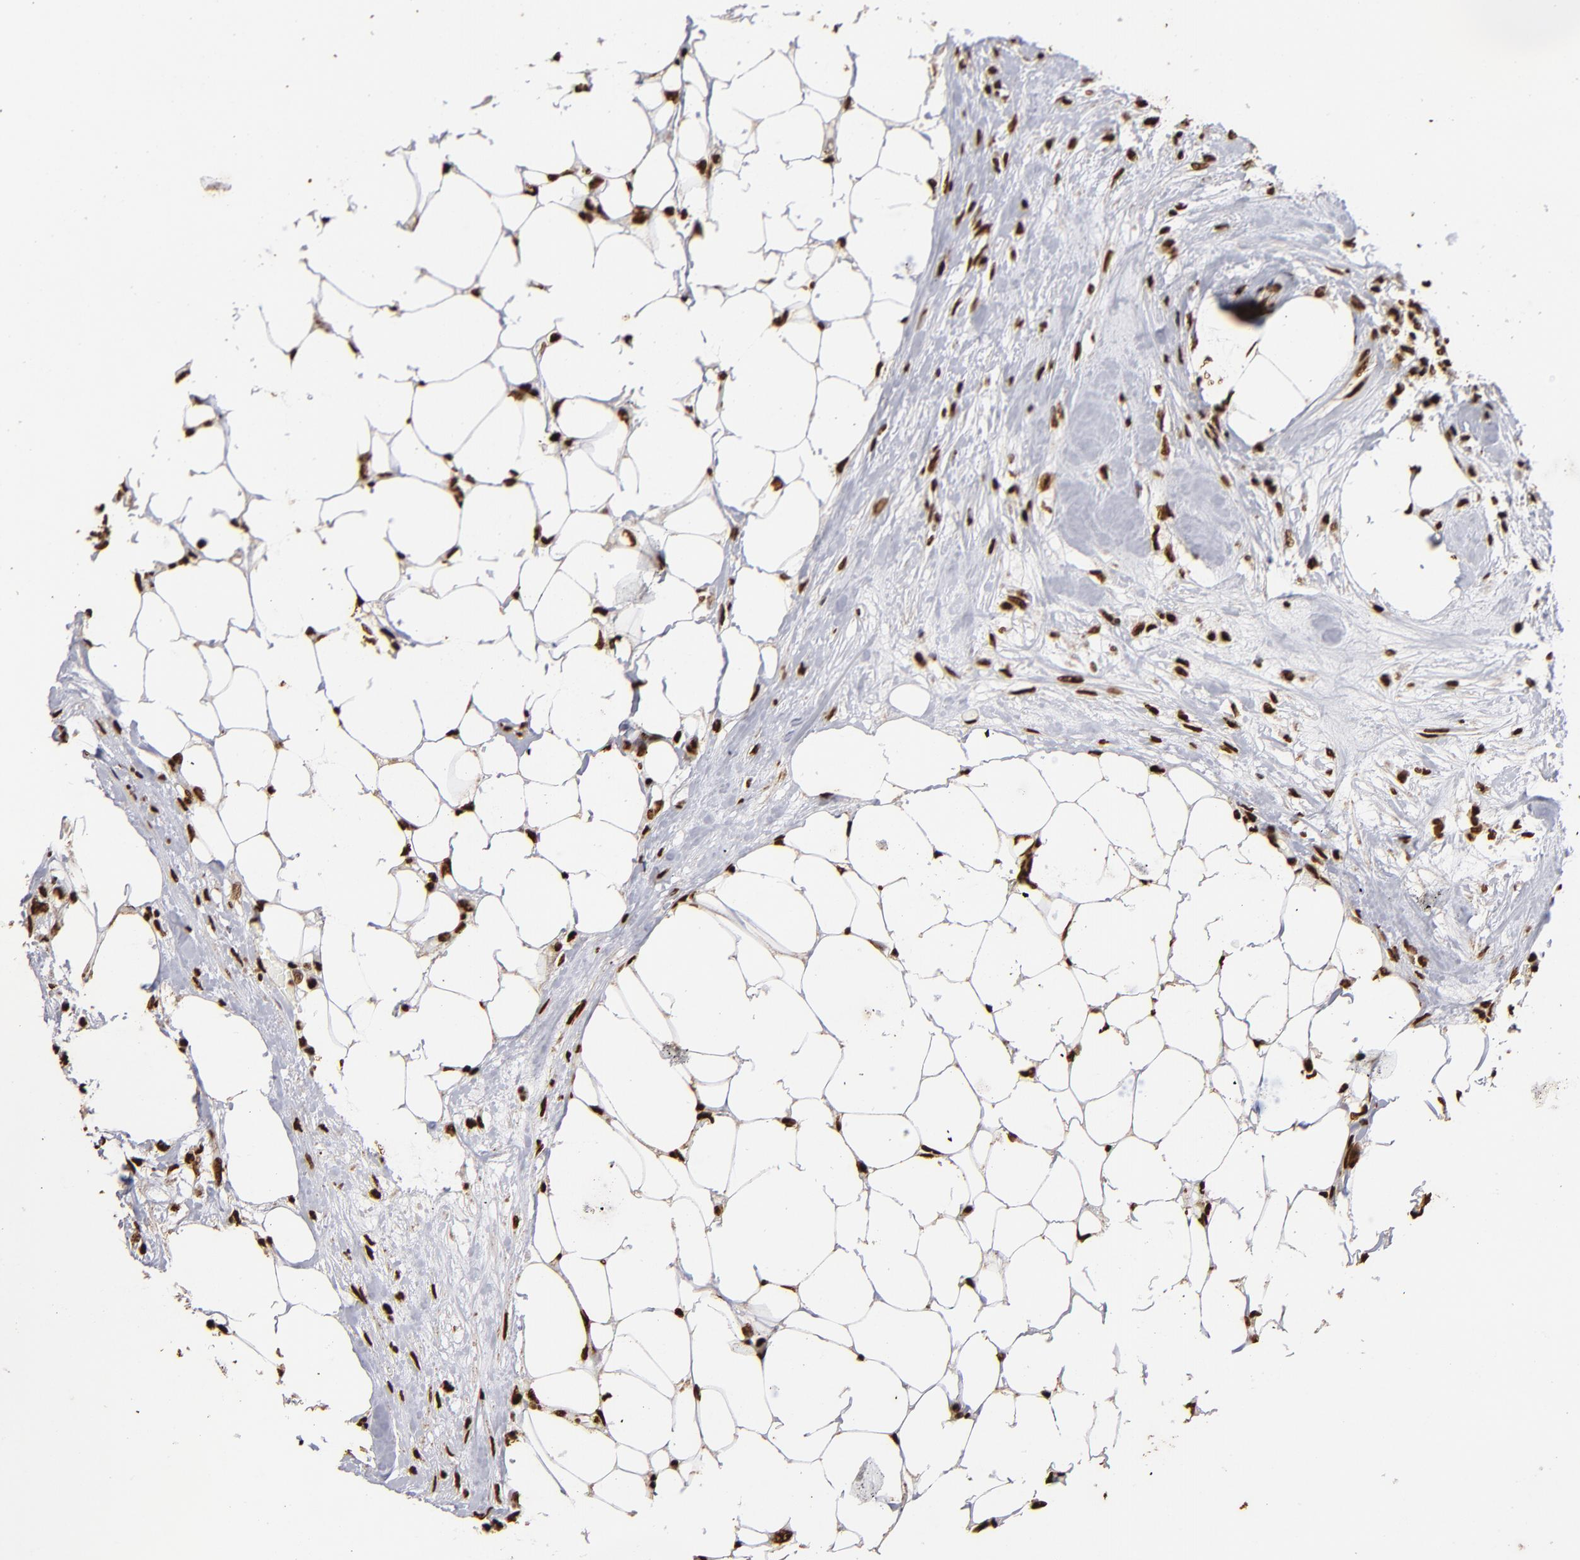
{"staining": {"intensity": "strong", "quantity": ">75%", "location": "nuclear"}, "tissue": "colorectal cancer", "cell_type": "Tumor cells", "image_type": "cancer", "snomed": [{"axis": "morphology", "description": "Adenocarcinoma, NOS"}, {"axis": "topography", "description": "Colon"}], "caption": "A micrograph of adenocarcinoma (colorectal) stained for a protein demonstrates strong nuclear brown staining in tumor cells. Nuclei are stained in blue.", "gene": "ILF3", "patient": {"sex": "female", "age": 70}}